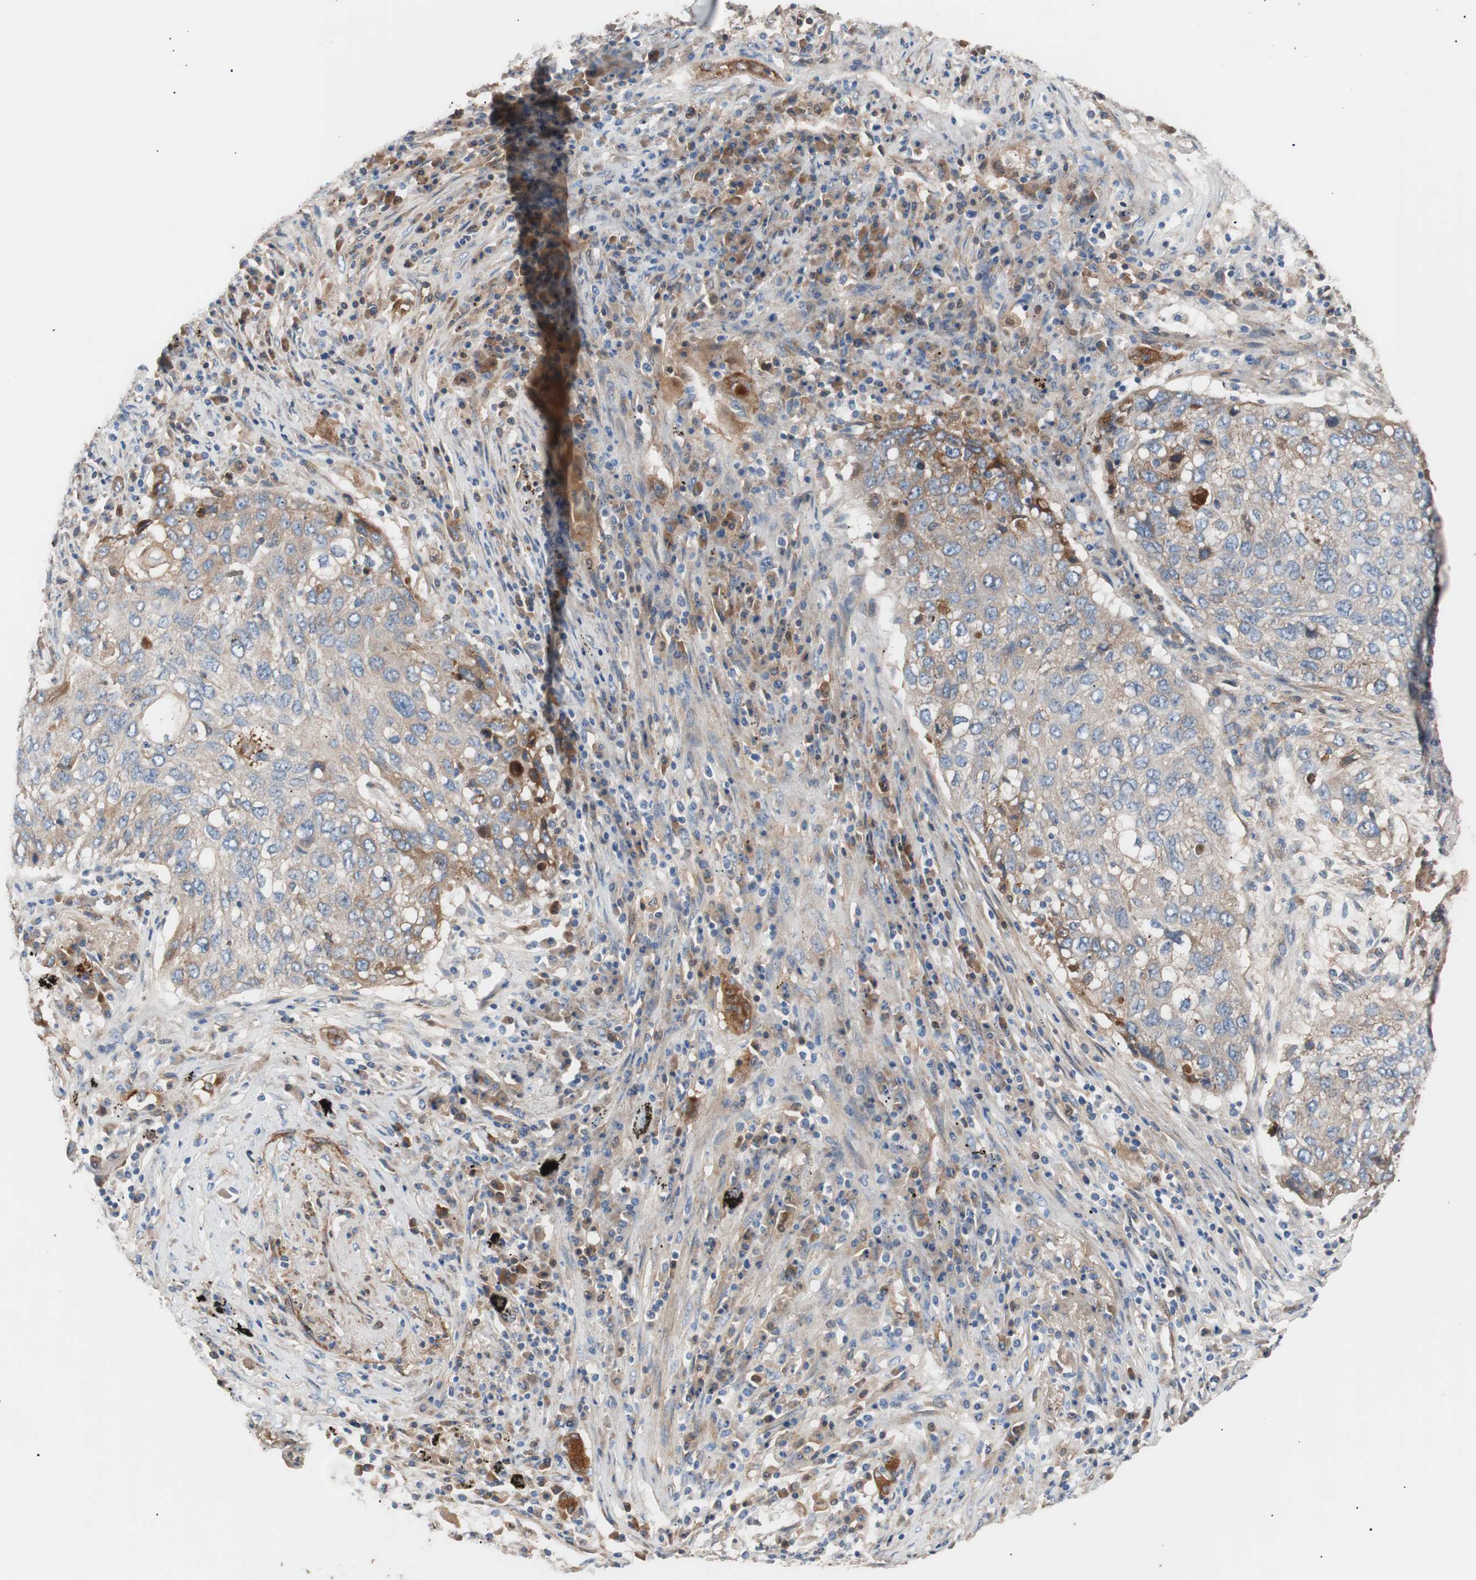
{"staining": {"intensity": "weak", "quantity": ">75%", "location": "cytoplasmic/membranous"}, "tissue": "lung cancer", "cell_type": "Tumor cells", "image_type": "cancer", "snomed": [{"axis": "morphology", "description": "Squamous cell carcinoma, NOS"}, {"axis": "topography", "description": "Lung"}], "caption": "Squamous cell carcinoma (lung) tissue displays weak cytoplasmic/membranous positivity in about >75% of tumor cells, visualized by immunohistochemistry. Immunohistochemistry stains the protein in brown and the nuclei are stained blue.", "gene": "SPINT1", "patient": {"sex": "female", "age": 63}}